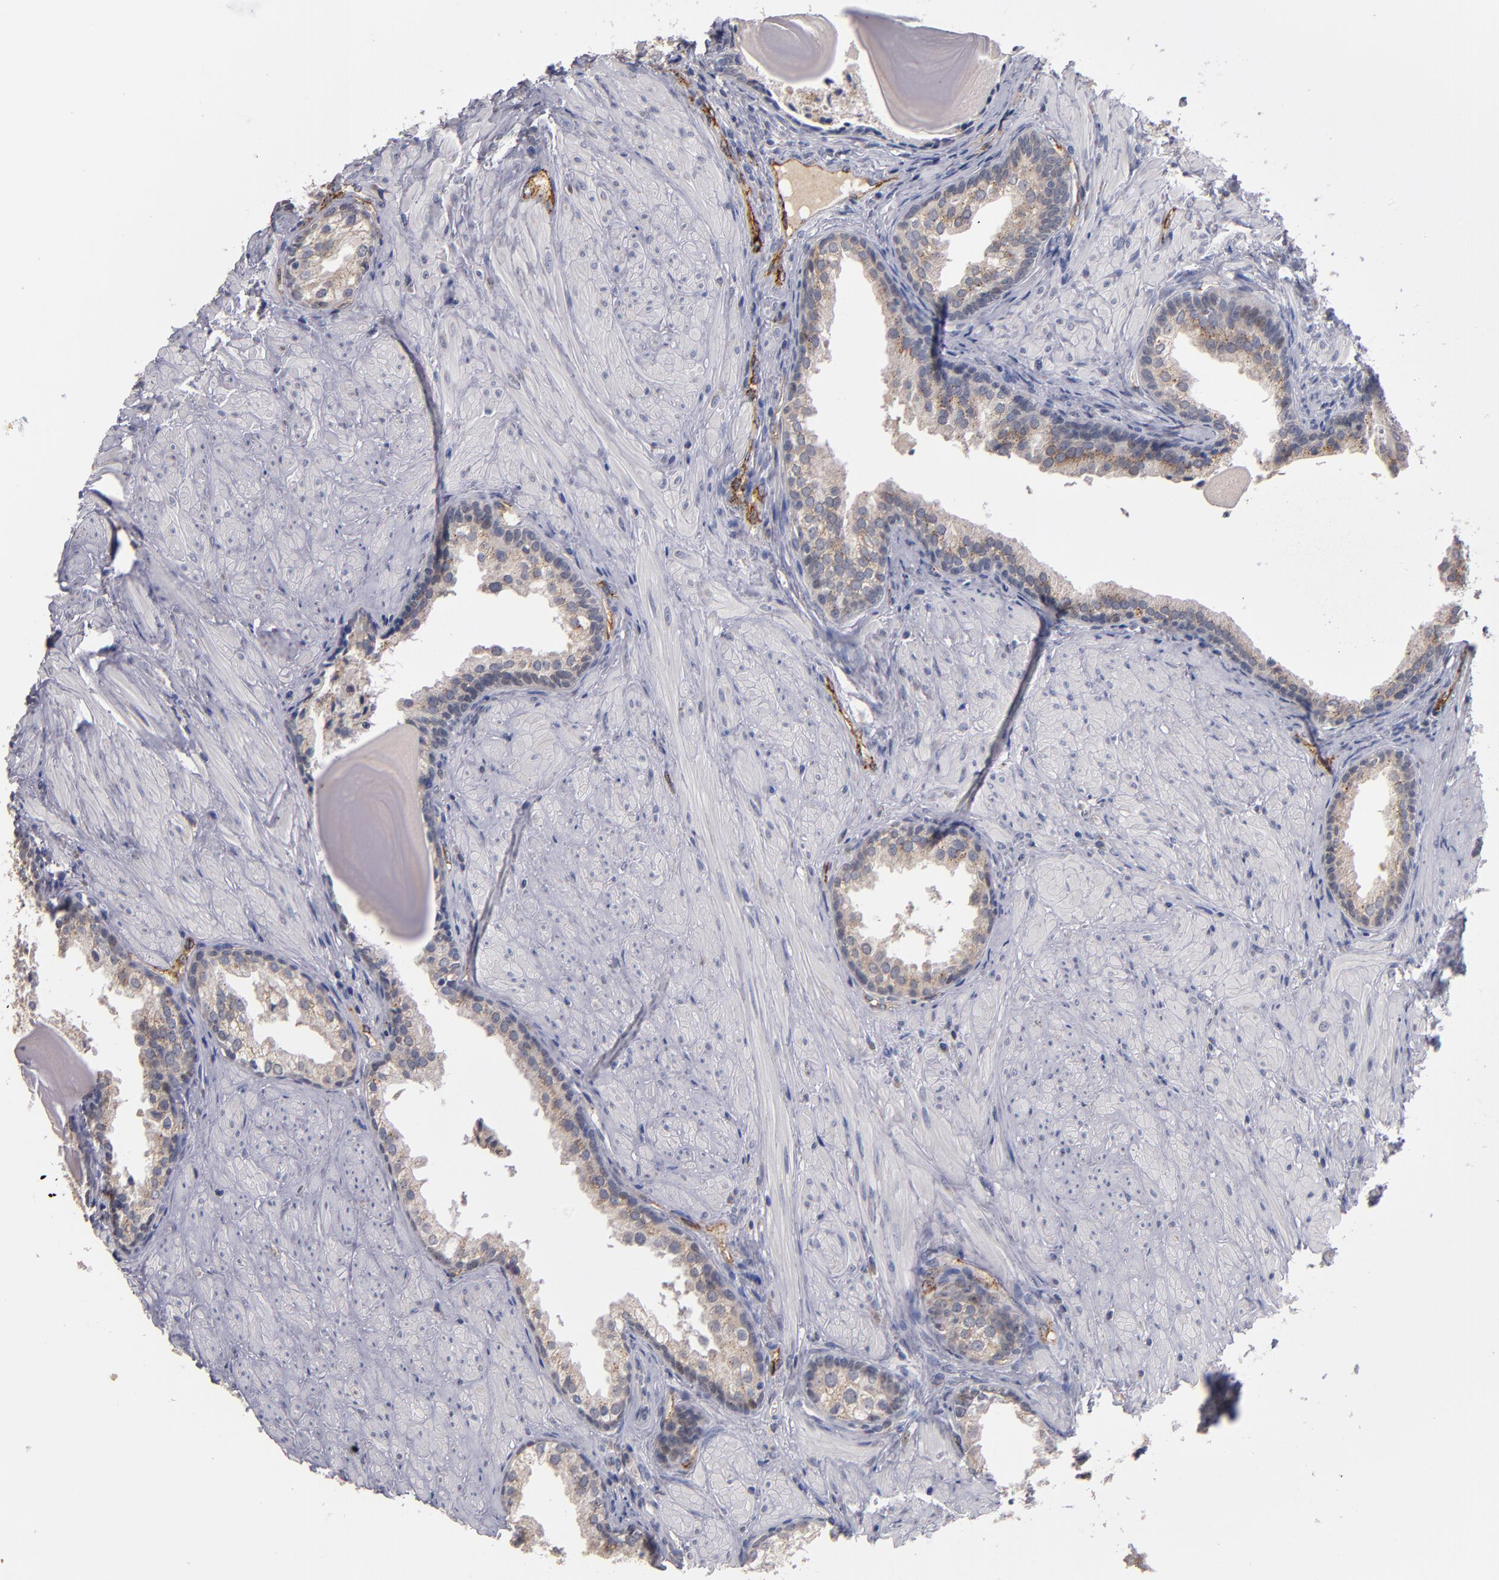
{"staining": {"intensity": "weak", "quantity": "25%-75%", "location": "cytoplasmic/membranous"}, "tissue": "prostate cancer", "cell_type": "Tumor cells", "image_type": "cancer", "snomed": [{"axis": "morphology", "description": "Adenocarcinoma, Medium grade"}, {"axis": "topography", "description": "Prostate"}], "caption": "Immunohistochemistry of human prostate cancer displays low levels of weak cytoplasmic/membranous staining in about 25%-75% of tumor cells. The protein is stained brown, and the nuclei are stained in blue (DAB IHC with brightfield microscopy, high magnification).", "gene": "SELP", "patient": {"sex": "male", "age": 70}}